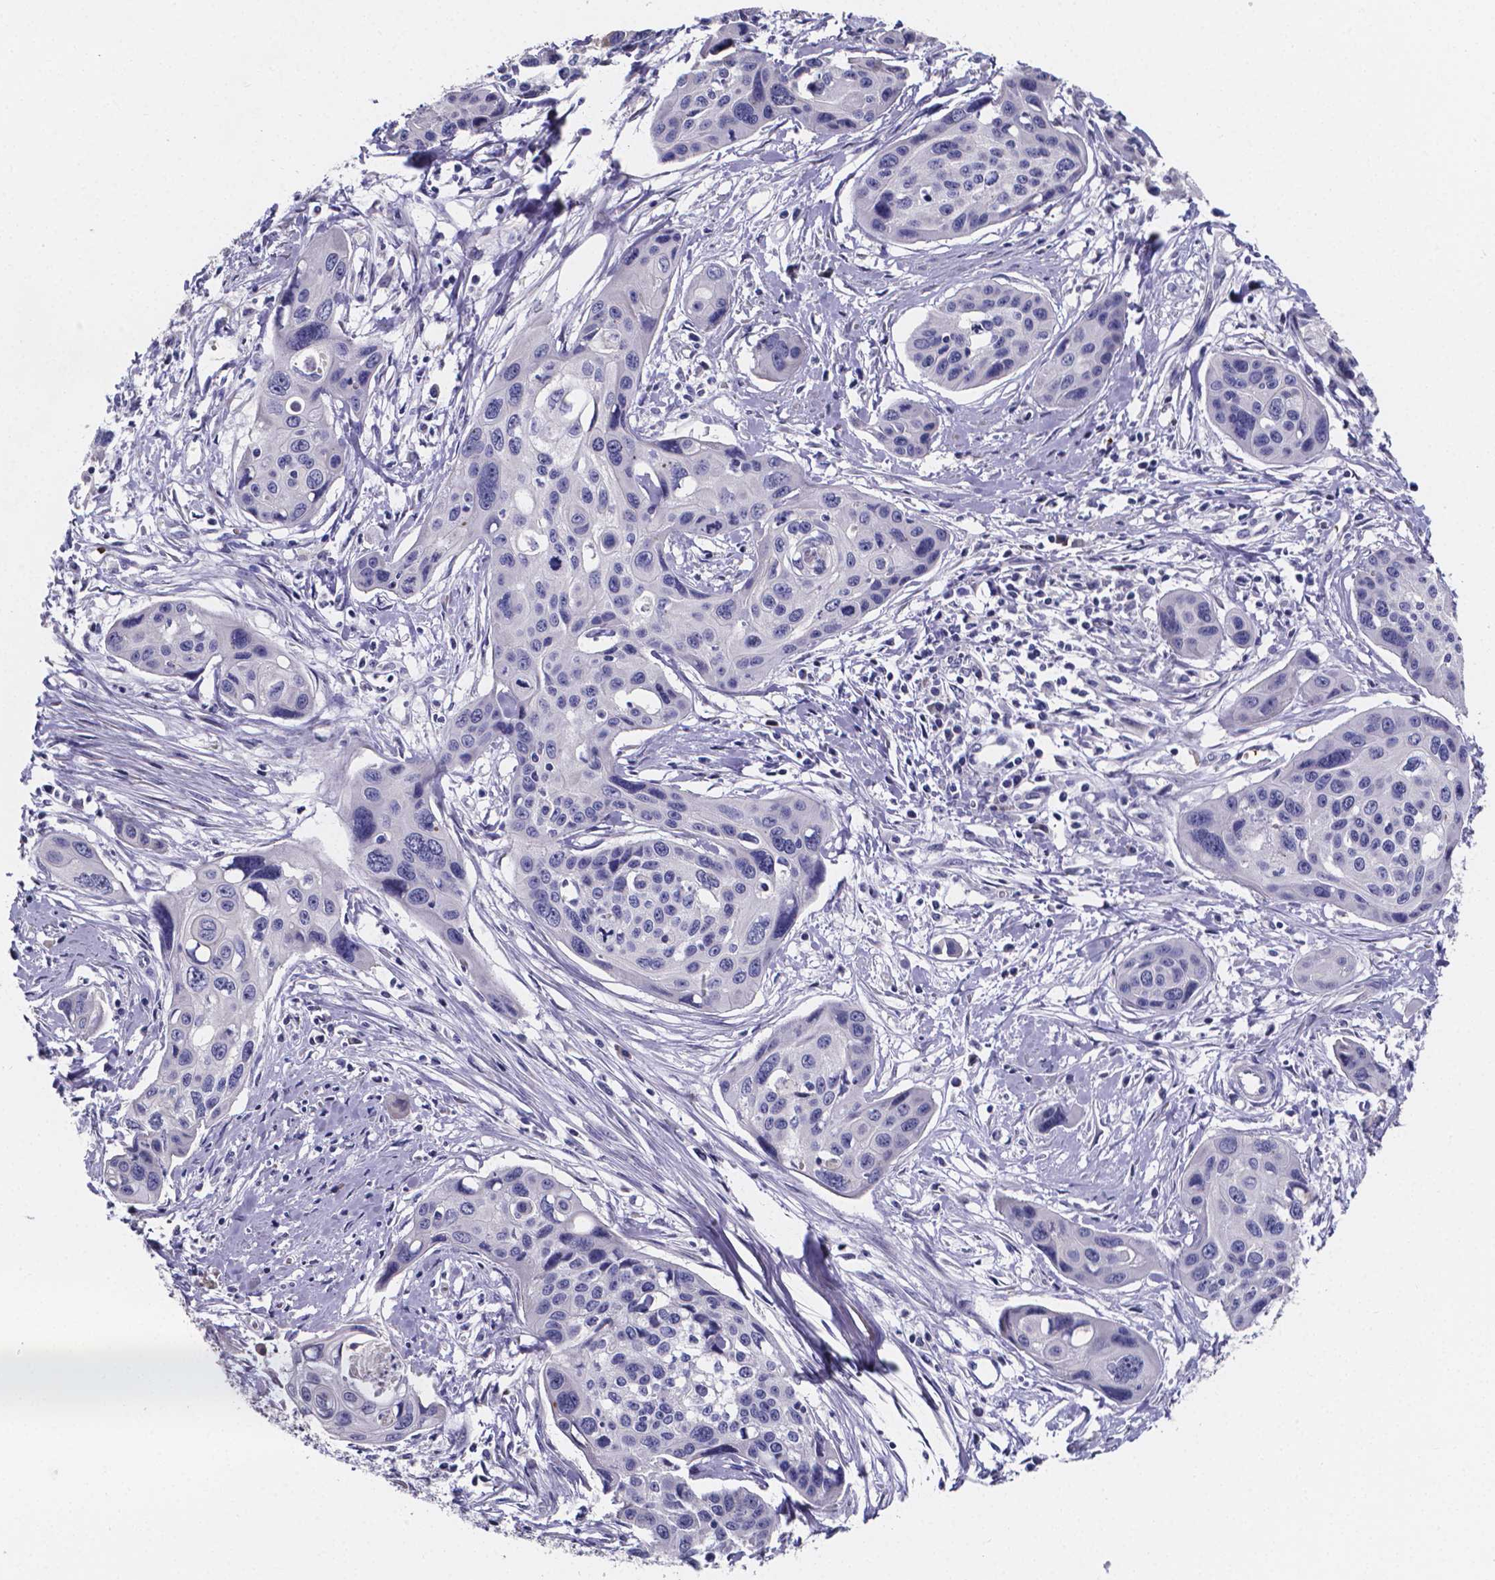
{"staining": {"intensity": "negative", "quantity": "none", "location": "none"}, "tissue": "cervical cancer", "cell_type": "Tumor cells", "image_type": "cancer", "snomed": [{"axis": "morphology", "description": "Squamous cell carcinoma, NOS"}, {"axis": "topography", "description": "Cervix"}], "caption": "The immunohistochemistry photomicrograph has no significant staining in tumor cells of squamous cell carcinoma (cervical) tissue. (Stains: DAB IHC with hematoxylin counter stain, Microscopy: brightfield microscopy at high magnification).", "gene": "GABRA3", "patient": {"sex": "female", "age": 31}}